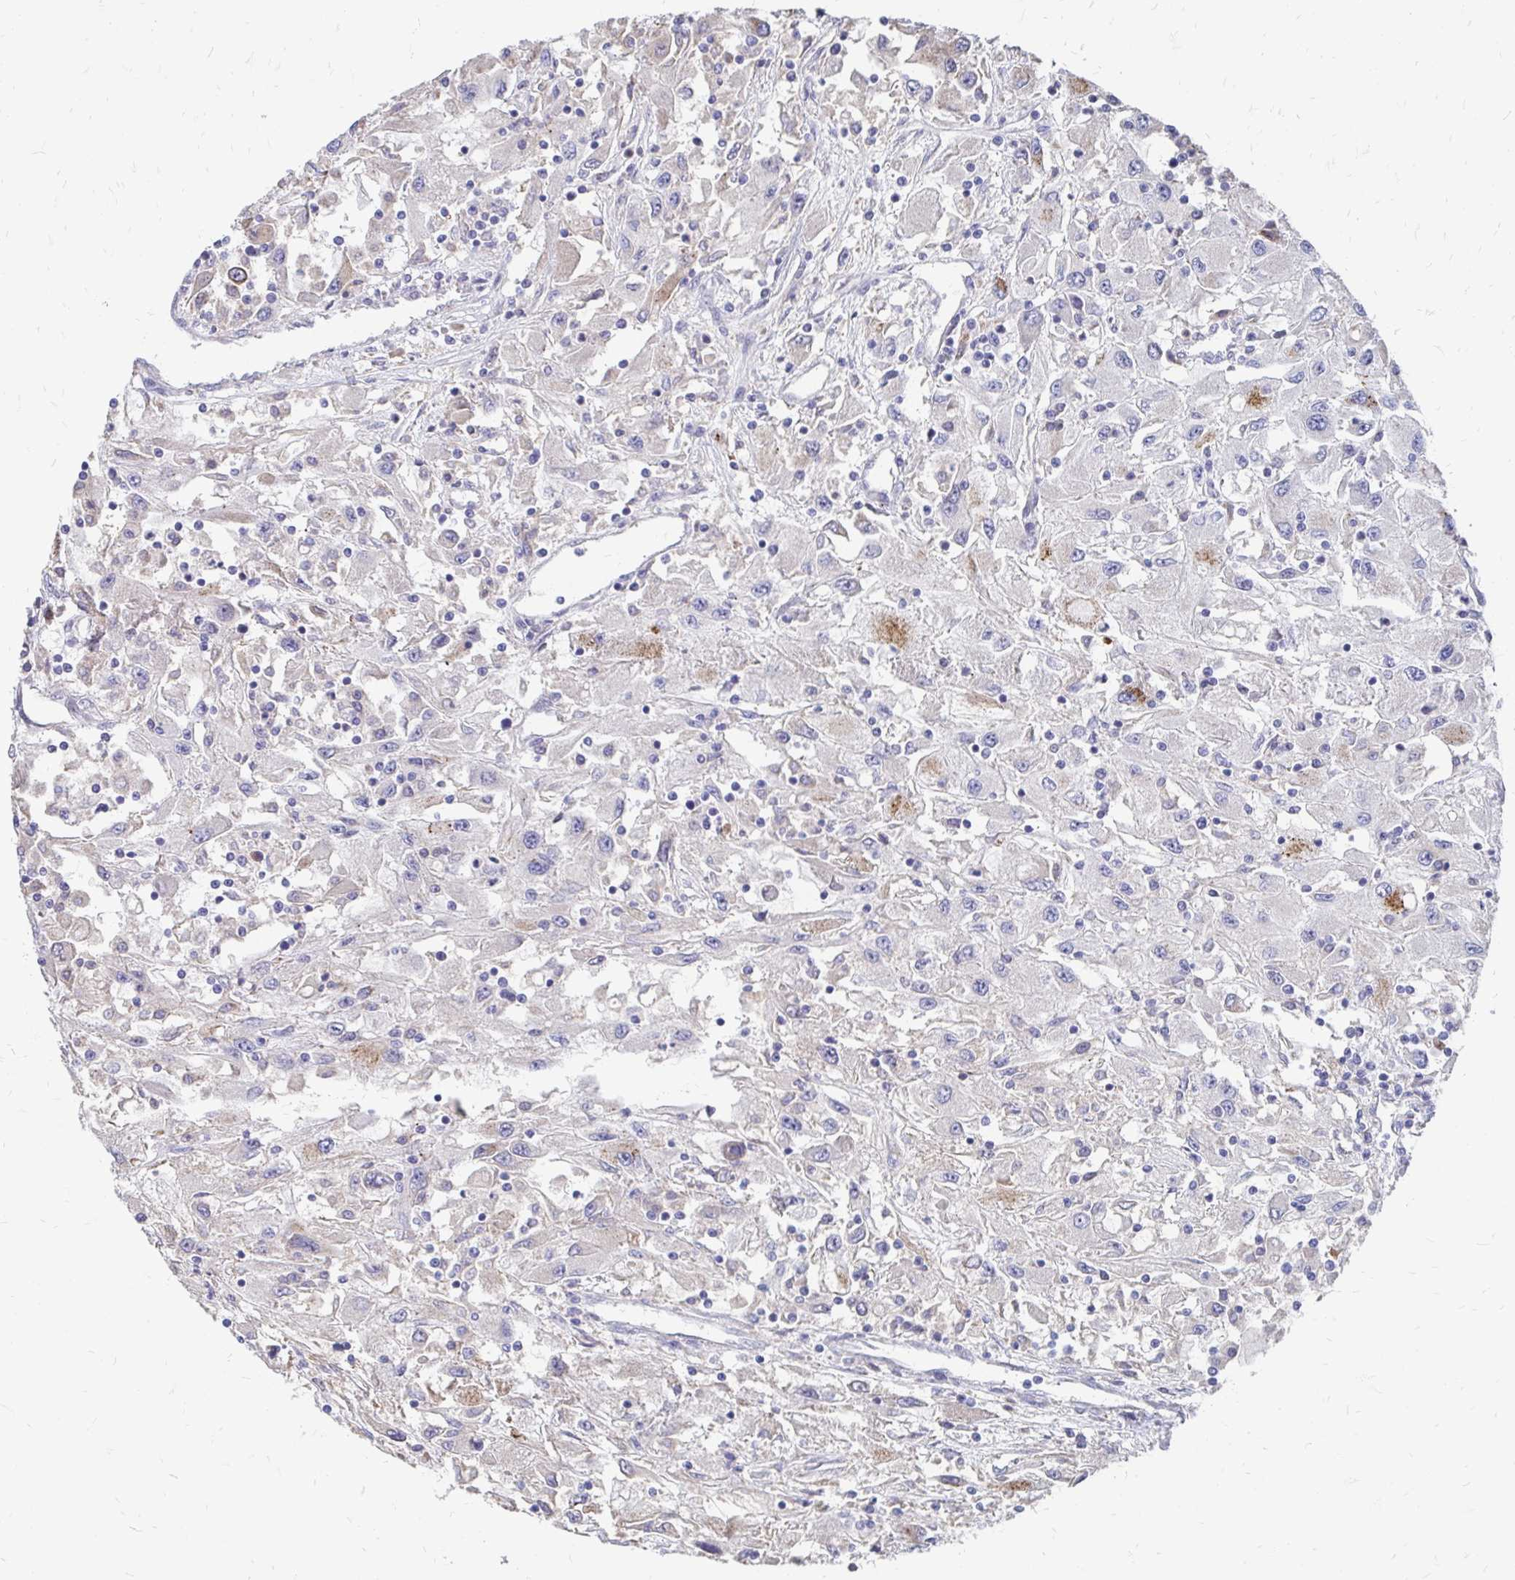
{"staining": {"intensity": "negative", "quantity": "none", "location": "none"}, "tissue": "renal cancer", "cell_type": "Tumor cells", "image_type": "cancer", "snomed": [{"axis": "morphology", "description": "Adenocarcinoma, NOS"}, {"axis": "topography", "description": "Kidney"}], "caption": "Tumor cells are negative for brown protein staining in renal cancer (adenocarcinoma).", "gene": "CDKL1", "patient": {"sex": "female", "age": 67}}